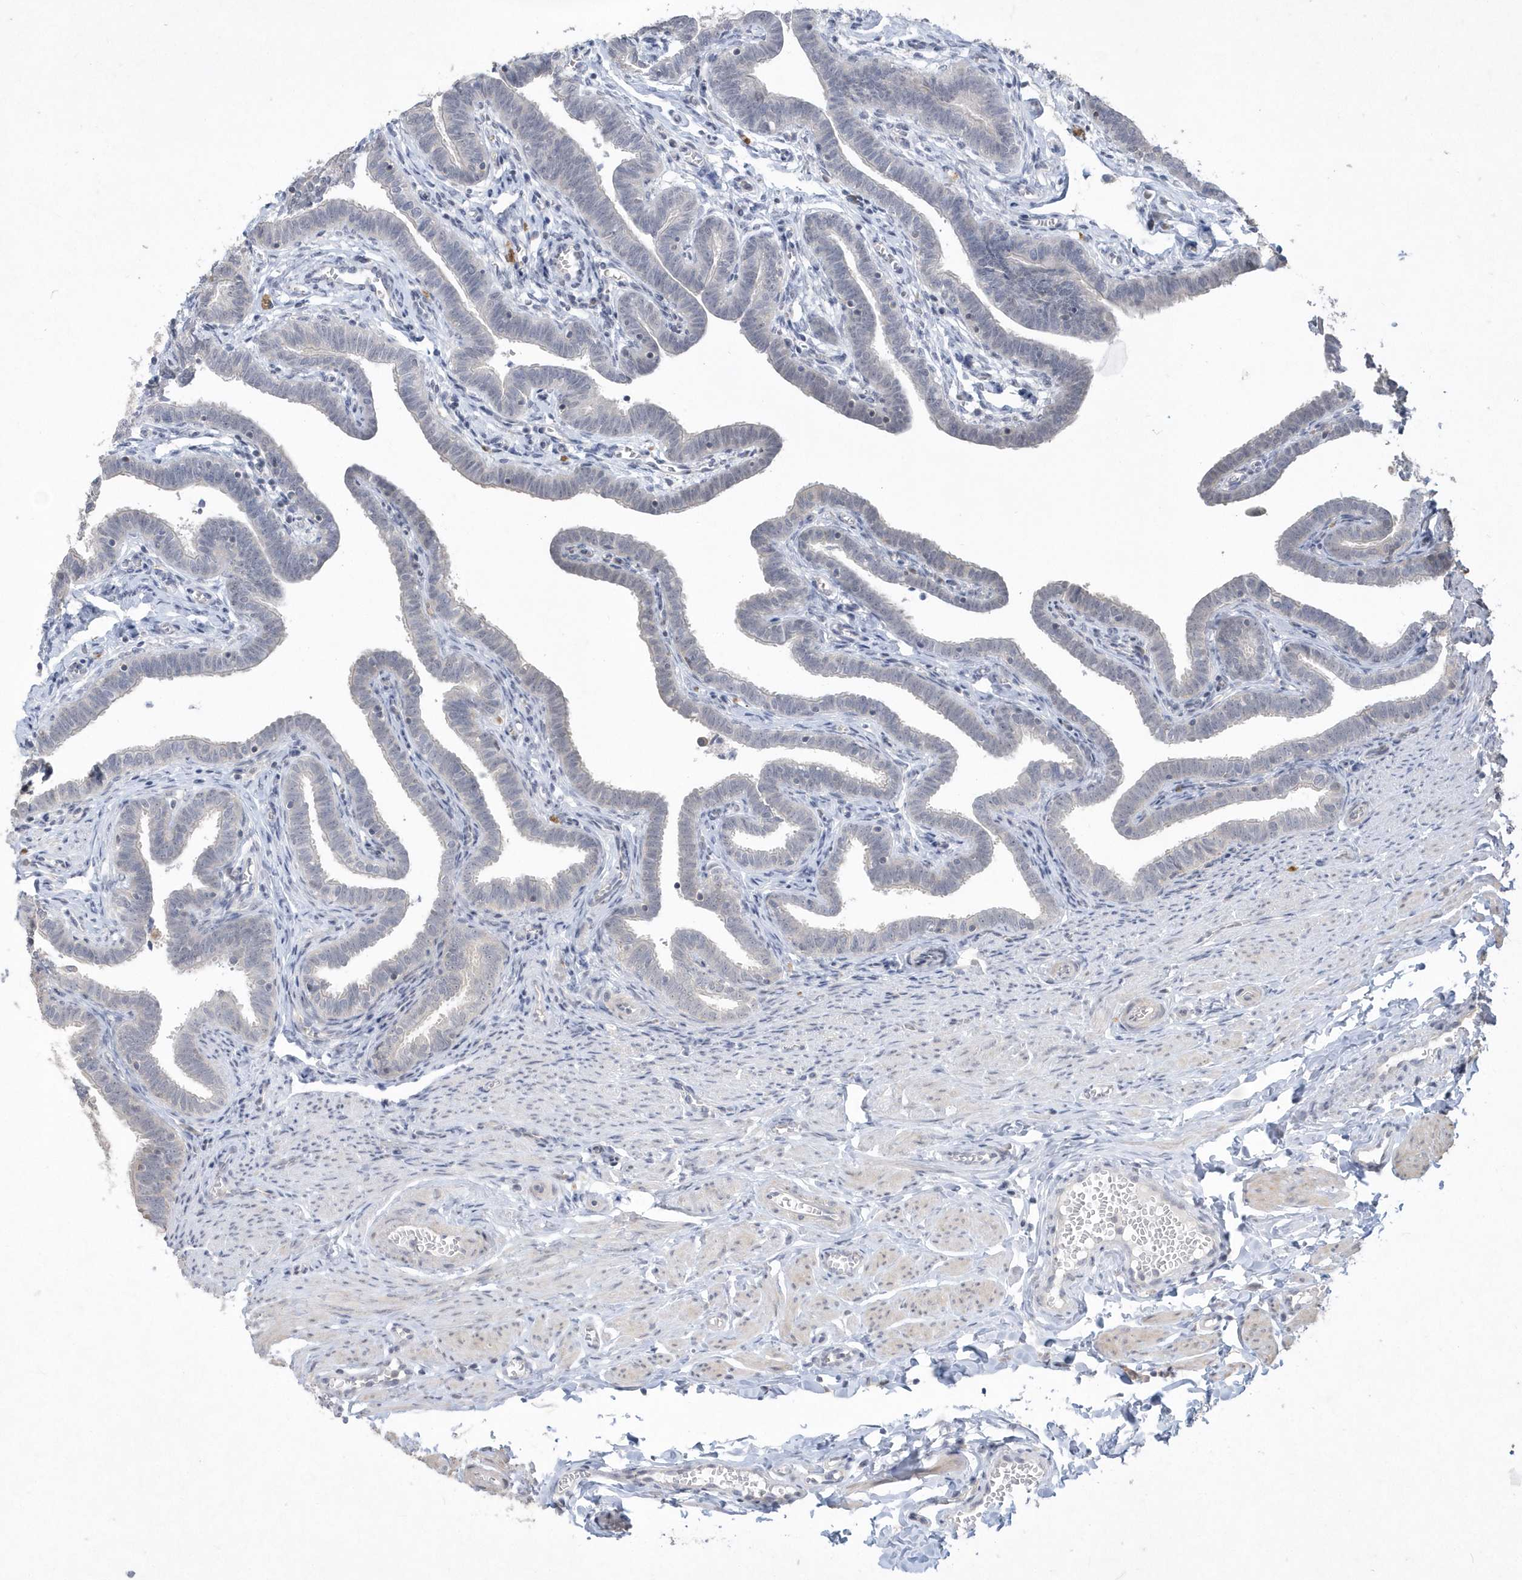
{"staining": {"intensity": "negative", "quantity": "none", "location": "none"}, "tissue": "fallopian tube", "cell_type": "Glandular cells", "image_type": "normal", "snomed": [{"axis": "morphology", "description": "Normal tissue, NOS"}, {"axis": "topography", "description": "Fallopian tube"}], "caption": "This is a photomicrograph of immunohistochemistry staining of unremarkable fallopian tube, which shows no staining in glandular cells.", "gene": "TSPEAR", "patient": {"sex": "female", "age": 36}}